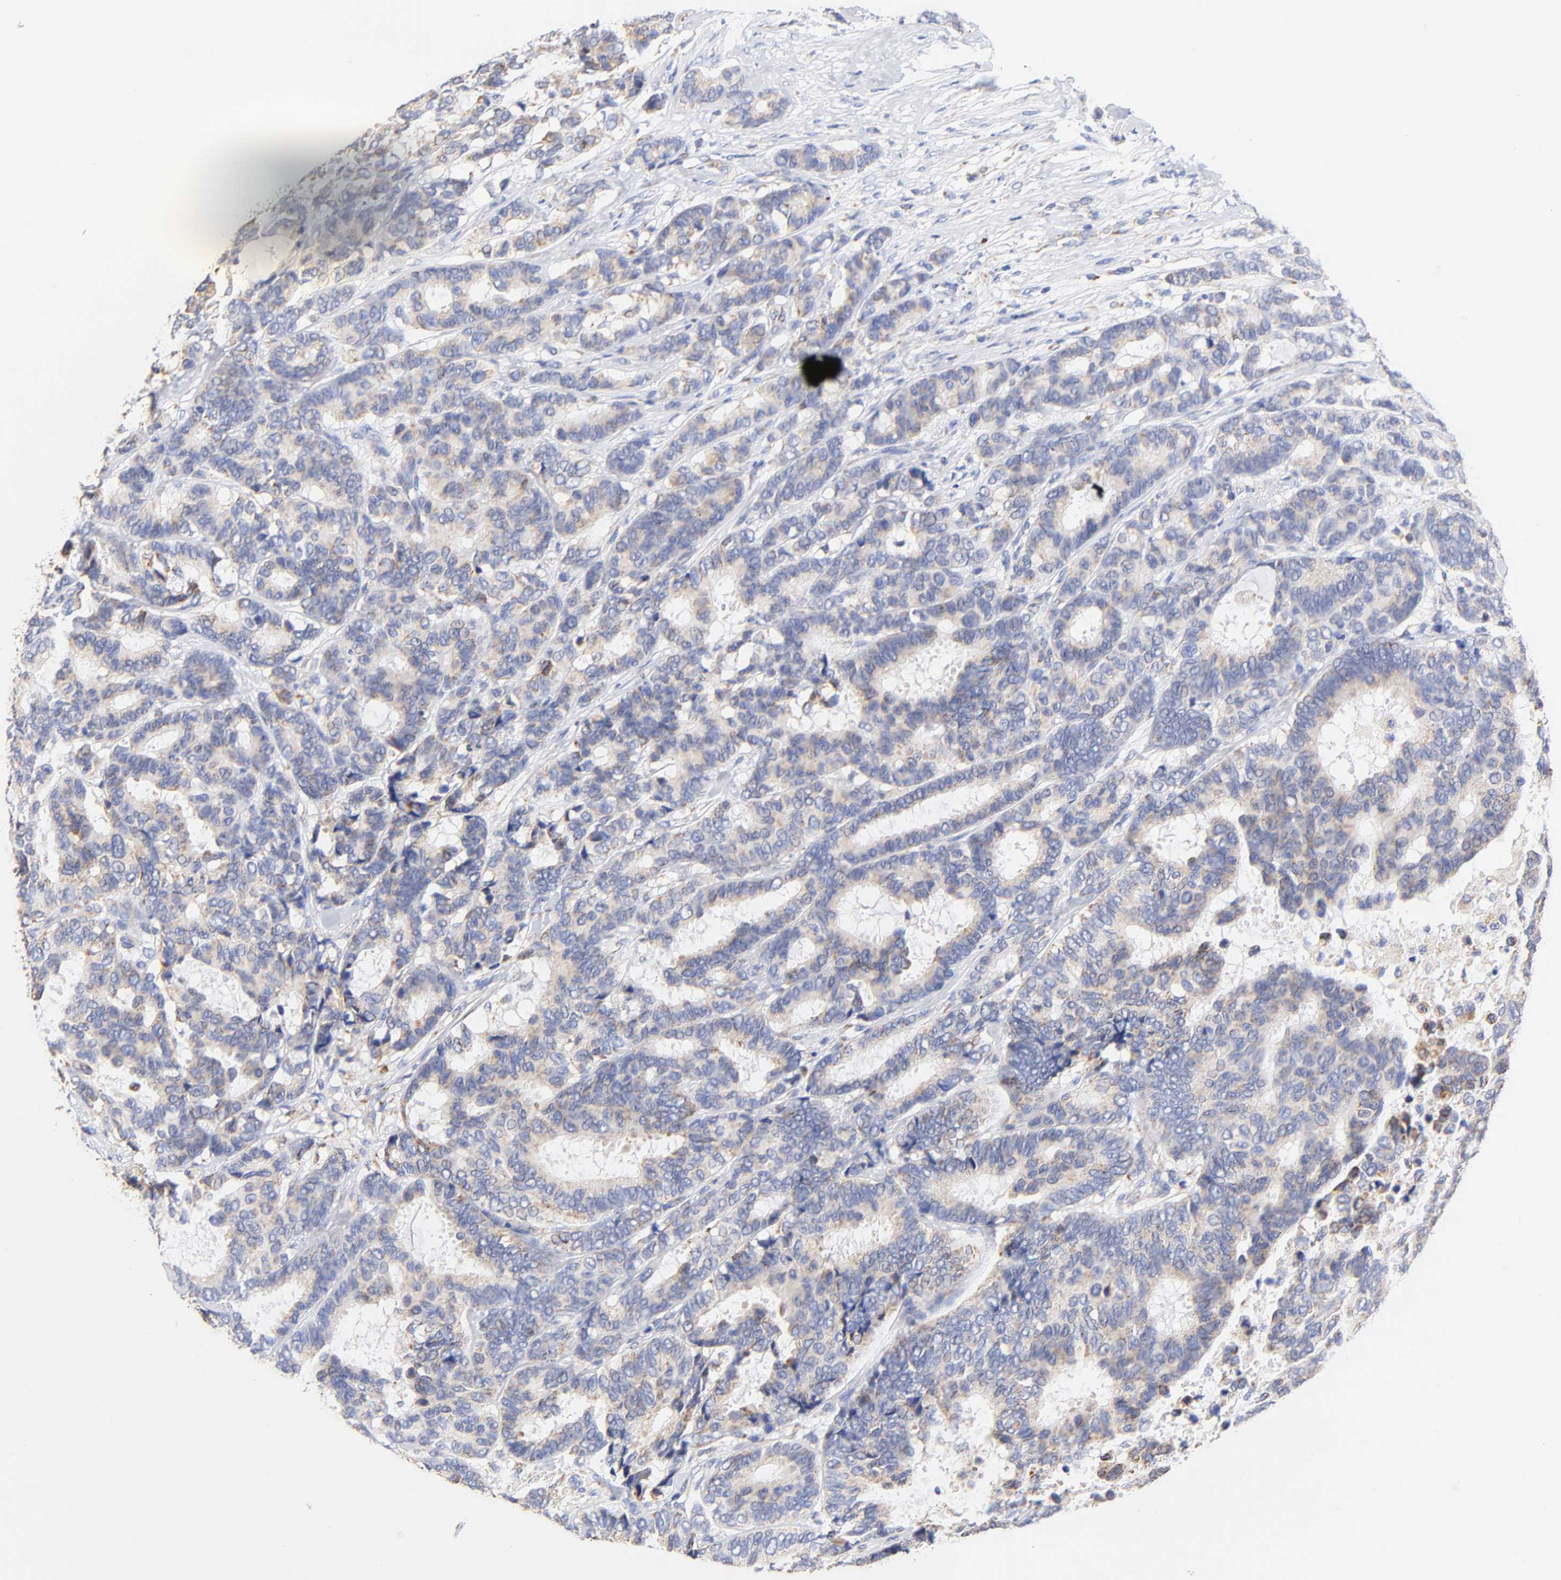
{"staining": {"intensity": "weak", "quantity": "25%-75%", "location": "cytoplasmic/membranous"}, "tissue": "breast cancer", "cell_type": "Tumor cells", "image_type": "cancer", "snomed": [{"axis": "morphology", "description": "Duct carcinoma"}, {"axis": "topography", "description": "Breast"}], "caption": "Protein analysis of intraductal carcinoma (breast) tissue shows weak cytoplasmic/membranous positivity in about 25%-75% of tumor cells.", "gene": "ATP5F1D", "patient": {"sex": "female", "age": 87}}